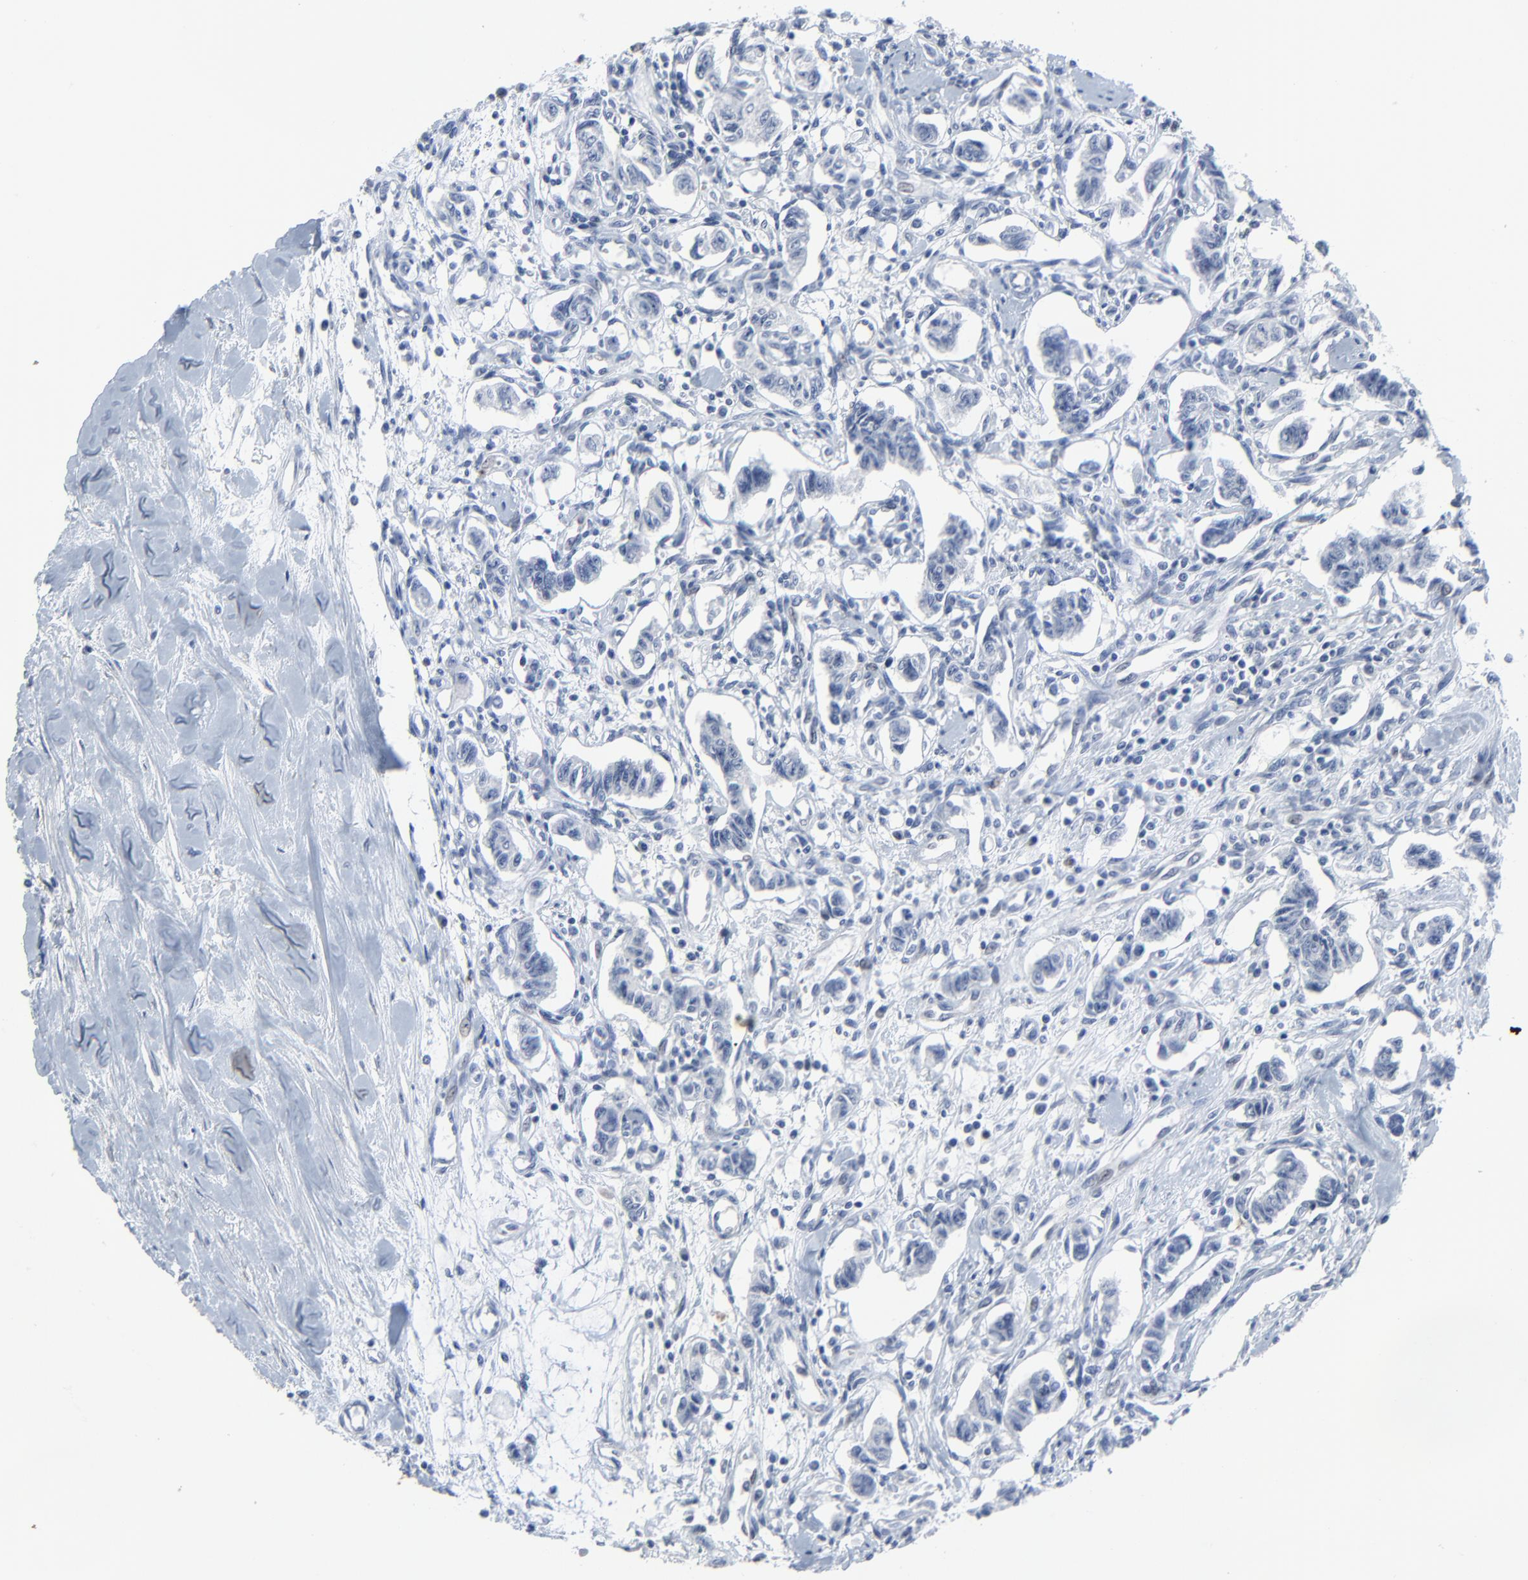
{"staining": {"intensity": "negative", "quantity": "none", "location": "none"}, "tissue": "renal cancer", "cell_type": "Tumor cells", "image_type": "cancer", "snomed": [{"axis": "morphology", "description": "Carcinoid, malignant, NOS"}, {"axis": "topography", "description": "Kidney"}], "caption": "A histopathology image of renal cancer (malignant carcinoid) stained for a protein reveals no brown staining in tumor cells.", "gene": "BIRC3", "patient": {"sex": "female", "age": 41}}